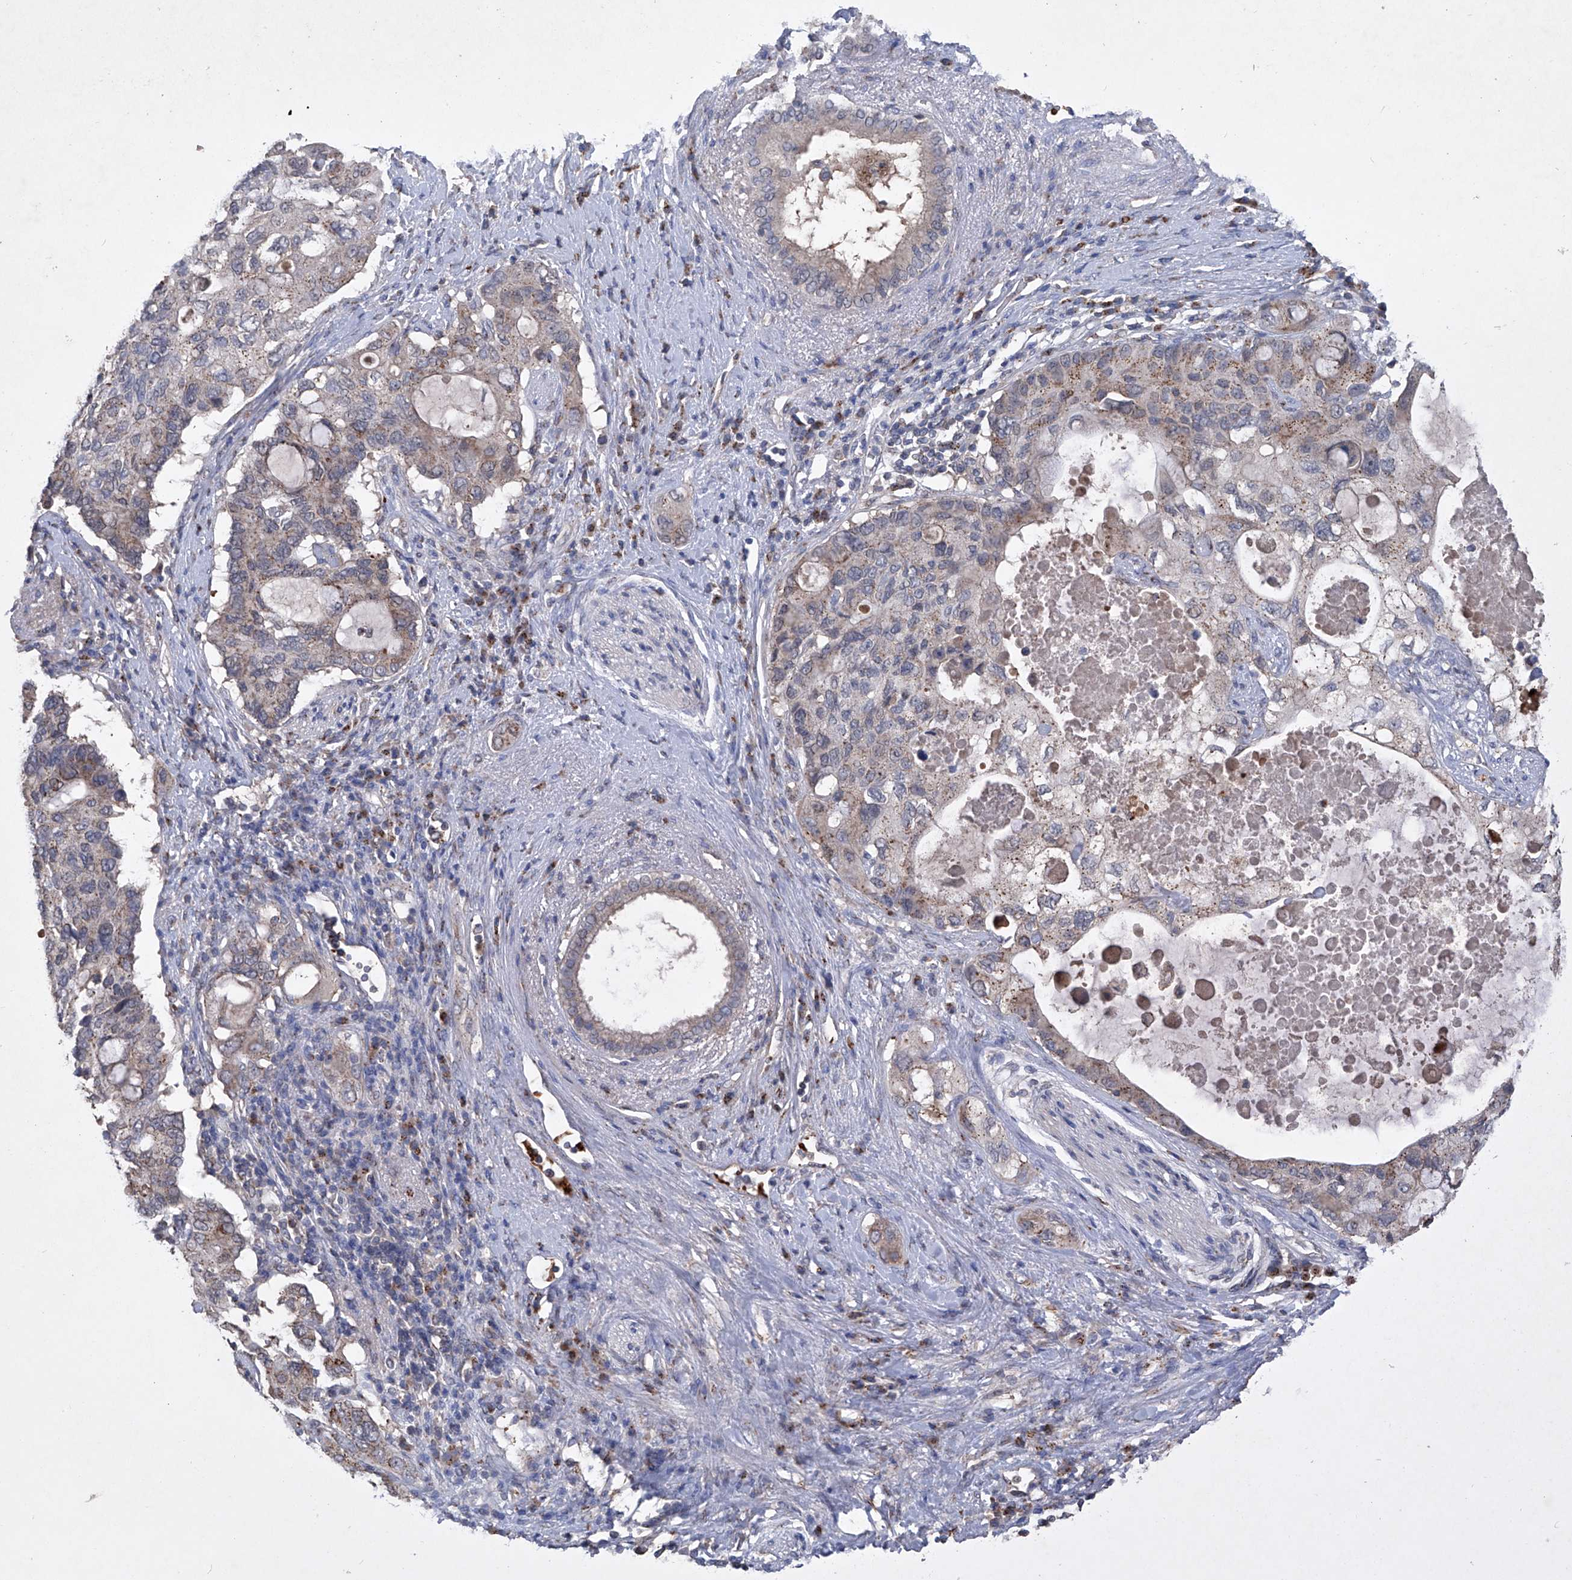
{"staining": {"intensity": "weak", "quantity": "25%-75%", "location": "cytoplasmic/membranous"}, "tissue": "pancreatic cancer", "cell_type": "Tumor cells", "image_type": "cancer", "snomed": [{"axis": "morphology", "description": "Adenocarcinoma, NOS"}, {"axis": "topography", "description": "Pancreas"}], "caption": "There is low levels of weak cytoplasmic/membranous staining in tumor cells of pancreatic adenocarcinoma, as demonstrated by immunohistochemical staining (brown color).", "gene": "PCSK5", "patient": {"sex": "female", "age": 56}}